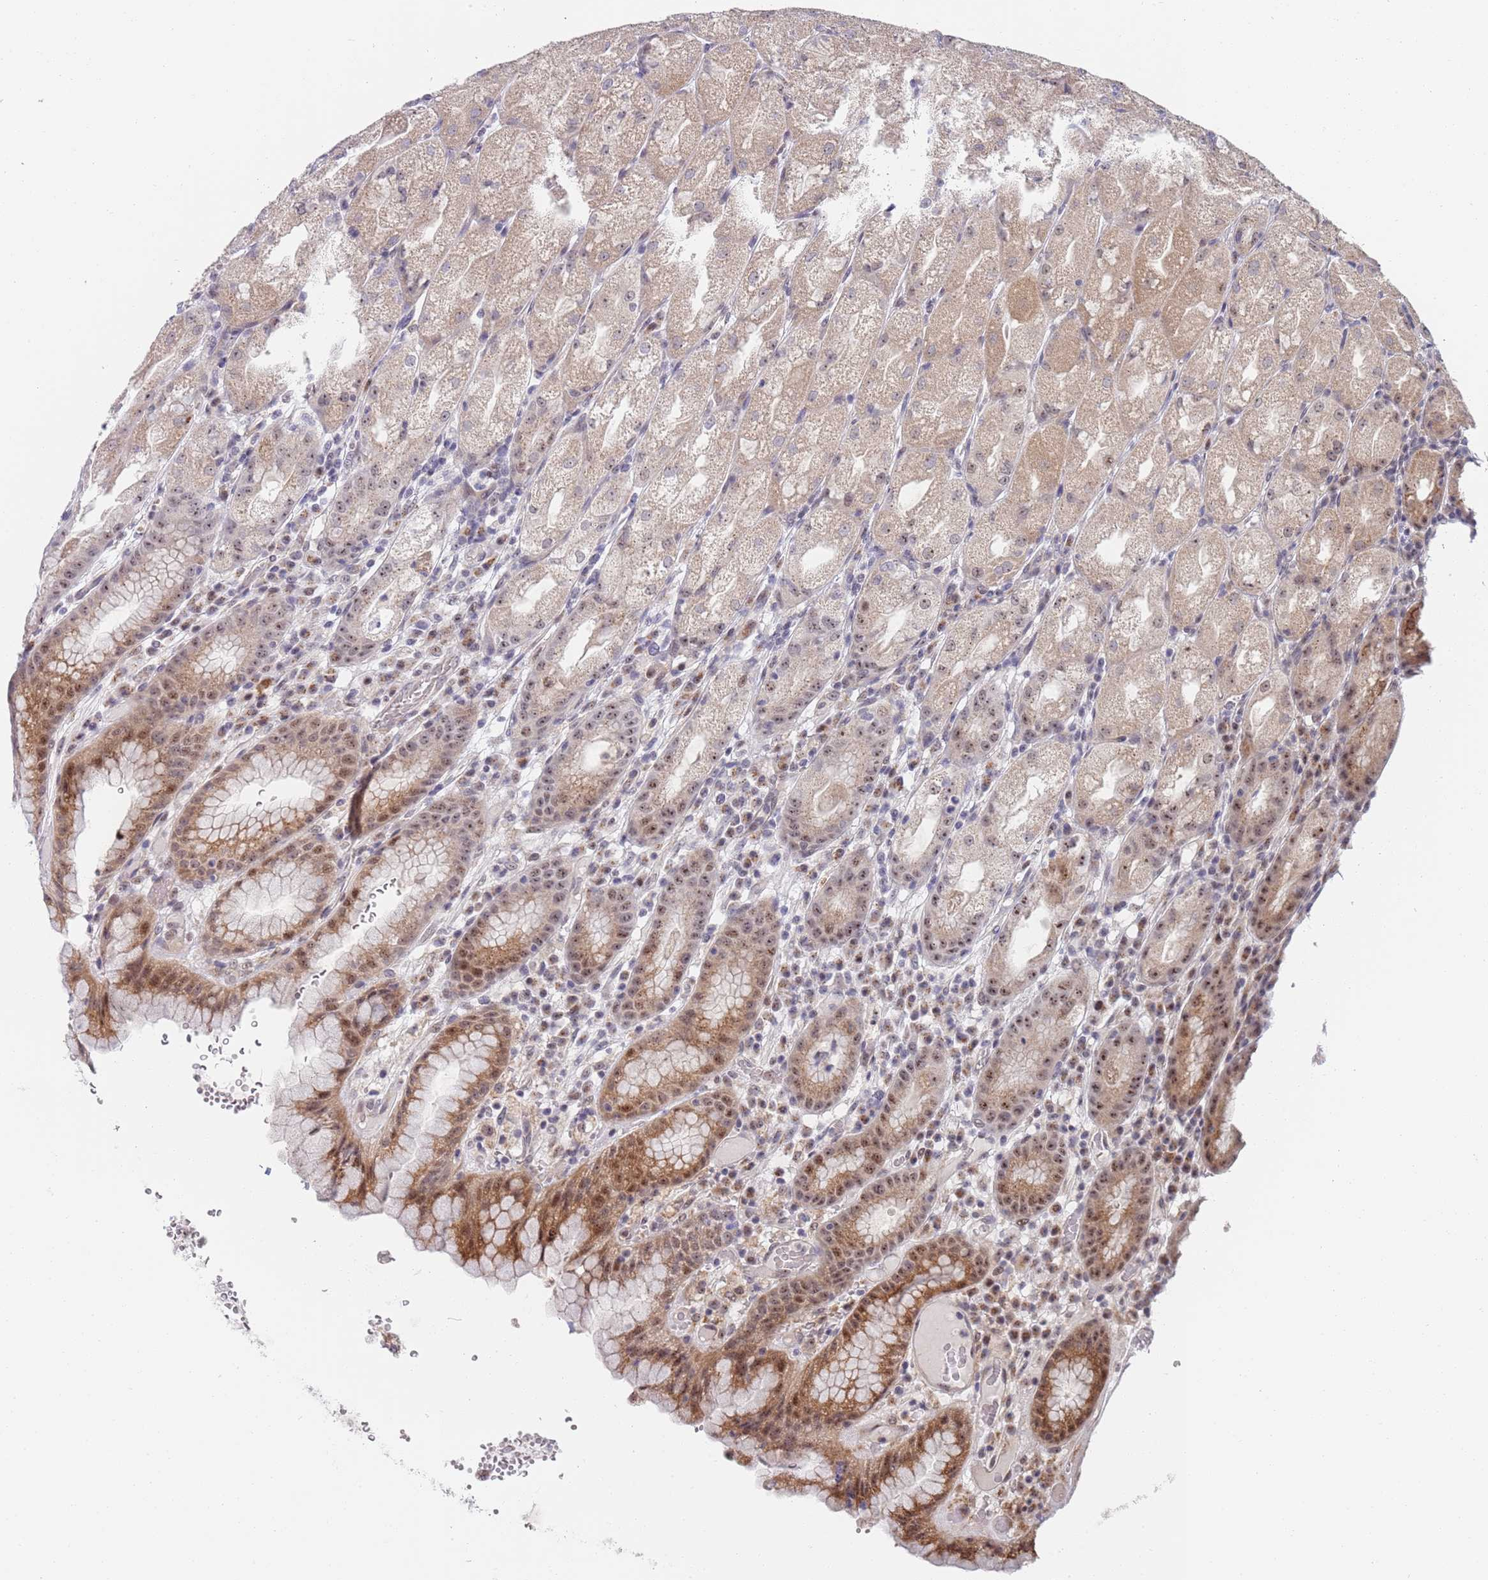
{"staining": {"intensity": "moderate", "quantity": "25%-75%", "location": "cytoplasmic/membranous,nuclear"}, "tissue": "stomach", "cell_type": "Glandular cells", "image_type": "normal", "snomed": [{"axis": "morphology", "description": "Normal tissue, NOS"}, {"axis": "topography", "description": "Stomach, upper"}], "caption": "Moderate cytoplasmic/membranous,nuclear protein positivity is present in about 25%-75% of glandular cells in stomach.", "gene": "PLCL2", "patient": {"sex": "male", "age": 52}}